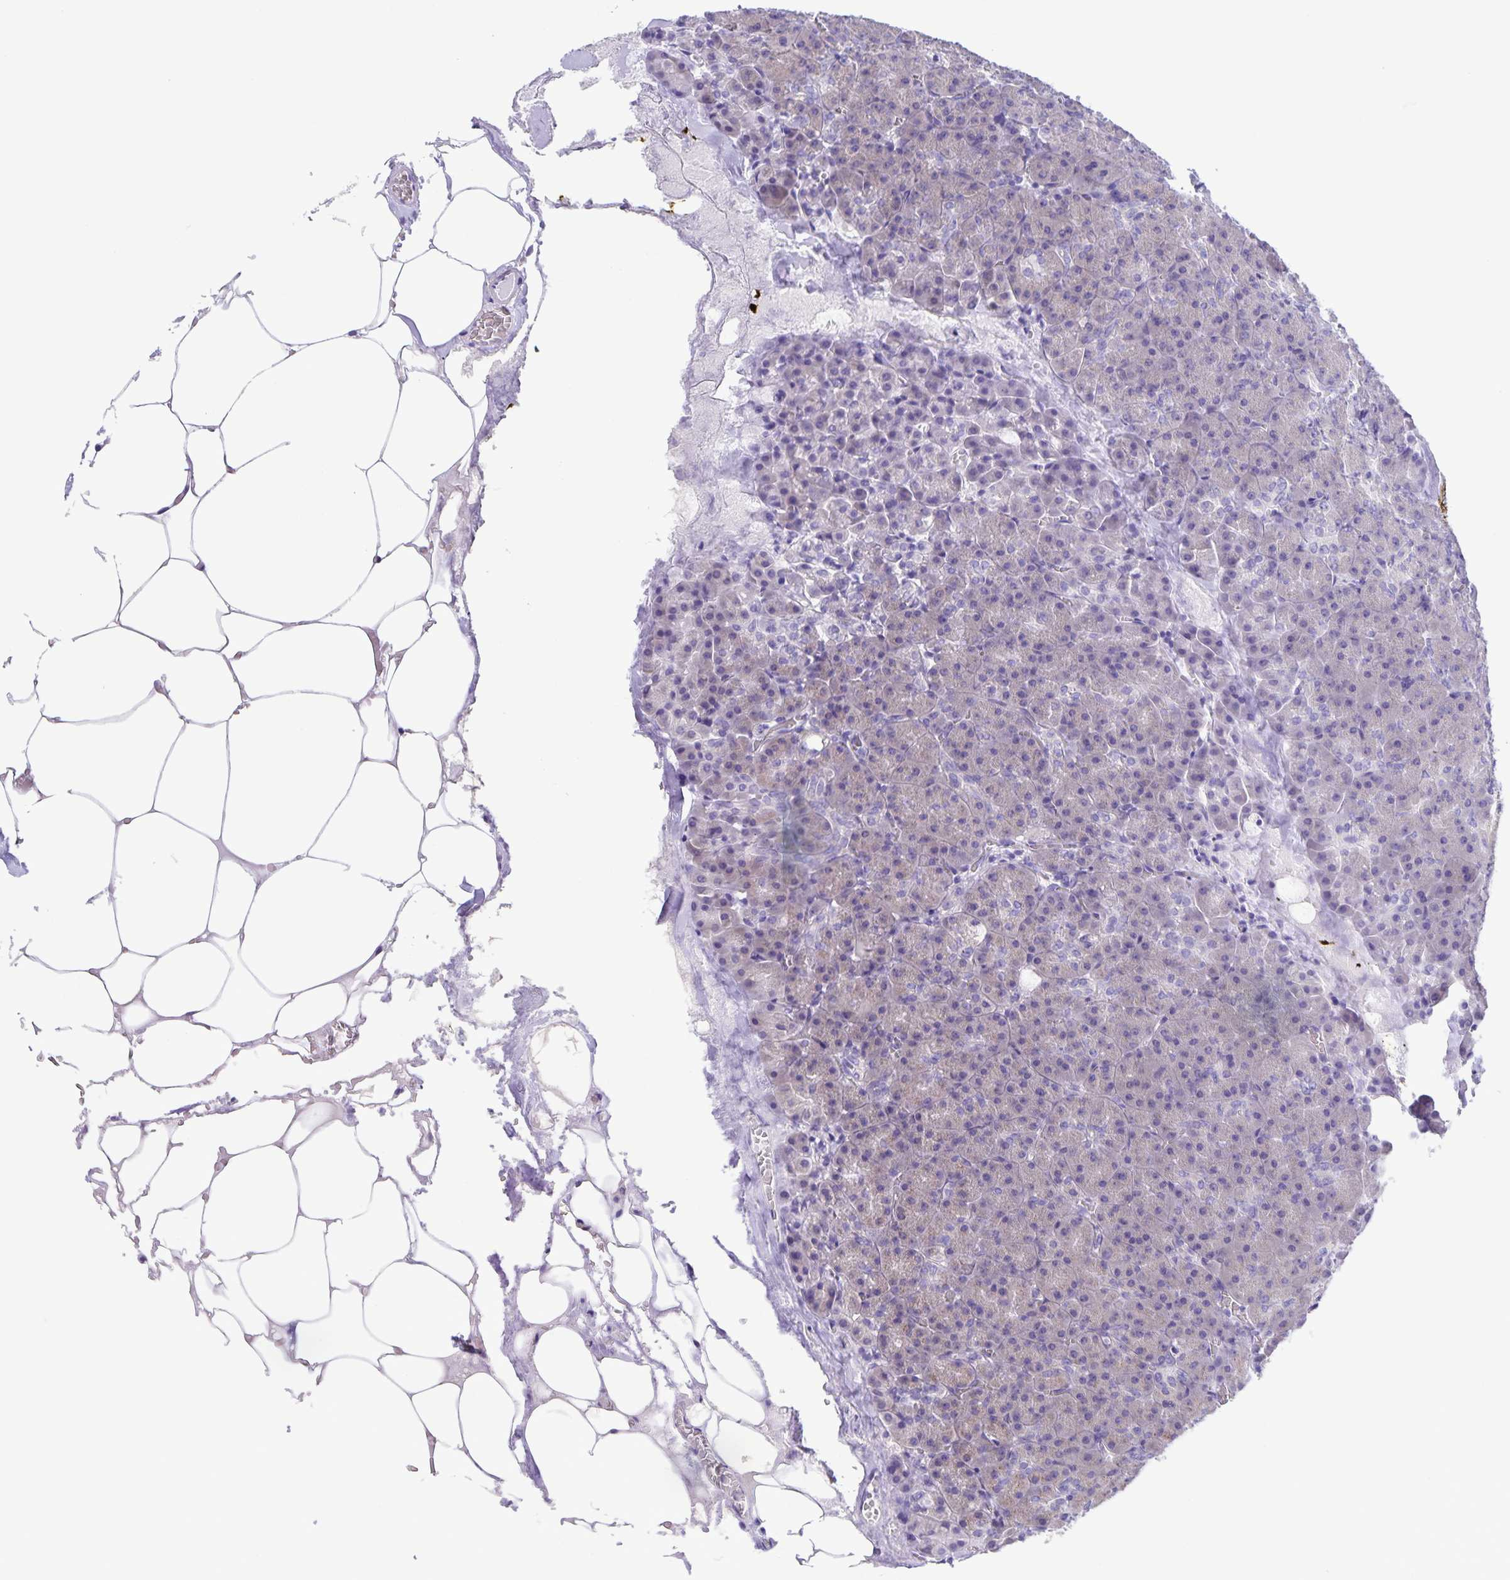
{"staining": {"intensity": "weak", "quantity": "<25%", "location": "cytoplasmic/membranous"}, "tissue": "pancreas", "cell_type": "Exocrine glandular cells", "image_type": "normal", "snomed": [{"axis": "morphology", "description": "Normal tissue, NOS"}, {"axis": "topography", "description": "Pancreas"}], "caption": "Immunohistochemical staining of benign human pancreas reveals no significant positivity in exocrine glandular cells. Brightfield microscopy of immunohistochemistry (IHC) stained with DAB (brown) and hematoxylin (blue), captured at high magnification.", "gene": "CAPSL", "patient": {"sex": "female", "age": 74}}